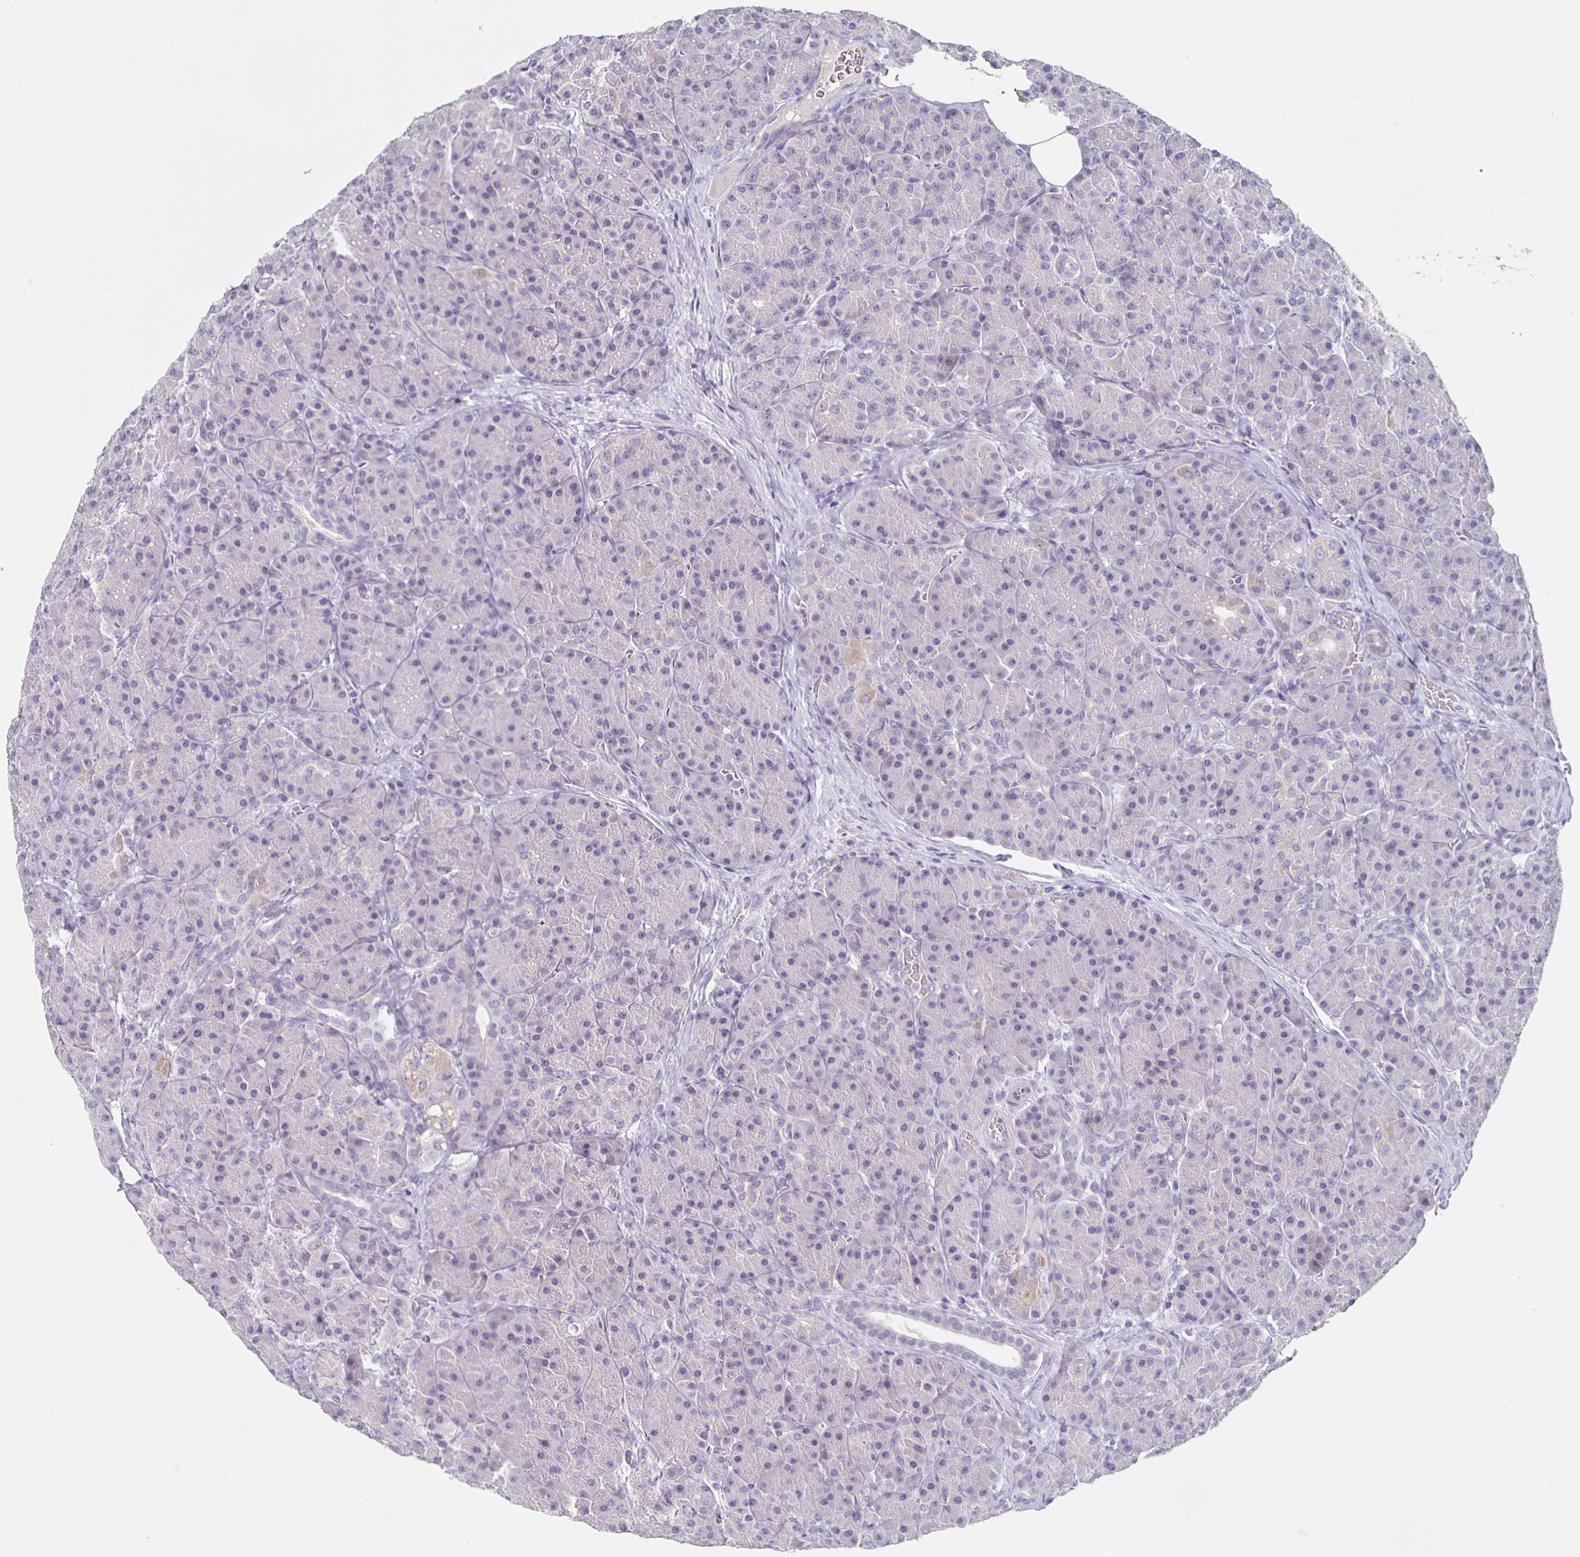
{"staining": {"intensity": "negative", "quantity": "none", "location": "none"}, "tissue": "pancreas", "cell_type": "Exocrine glandular cells", "image_type": "normal", "snomed": [{"axis": "morphology", "description": "Normal tissue, NOS"}, {"axis": "topography", "description": "Pancreas"}], "caption": "A high-resolution micrograph shows immunohistochemistry (IHC) staining of benign pancreas, which shows no significant expression in exocrine glandular cells. Nuclei are stained in blue.", "gene": "CARNS1", "patient": {"sex": "male", "age": 57}}